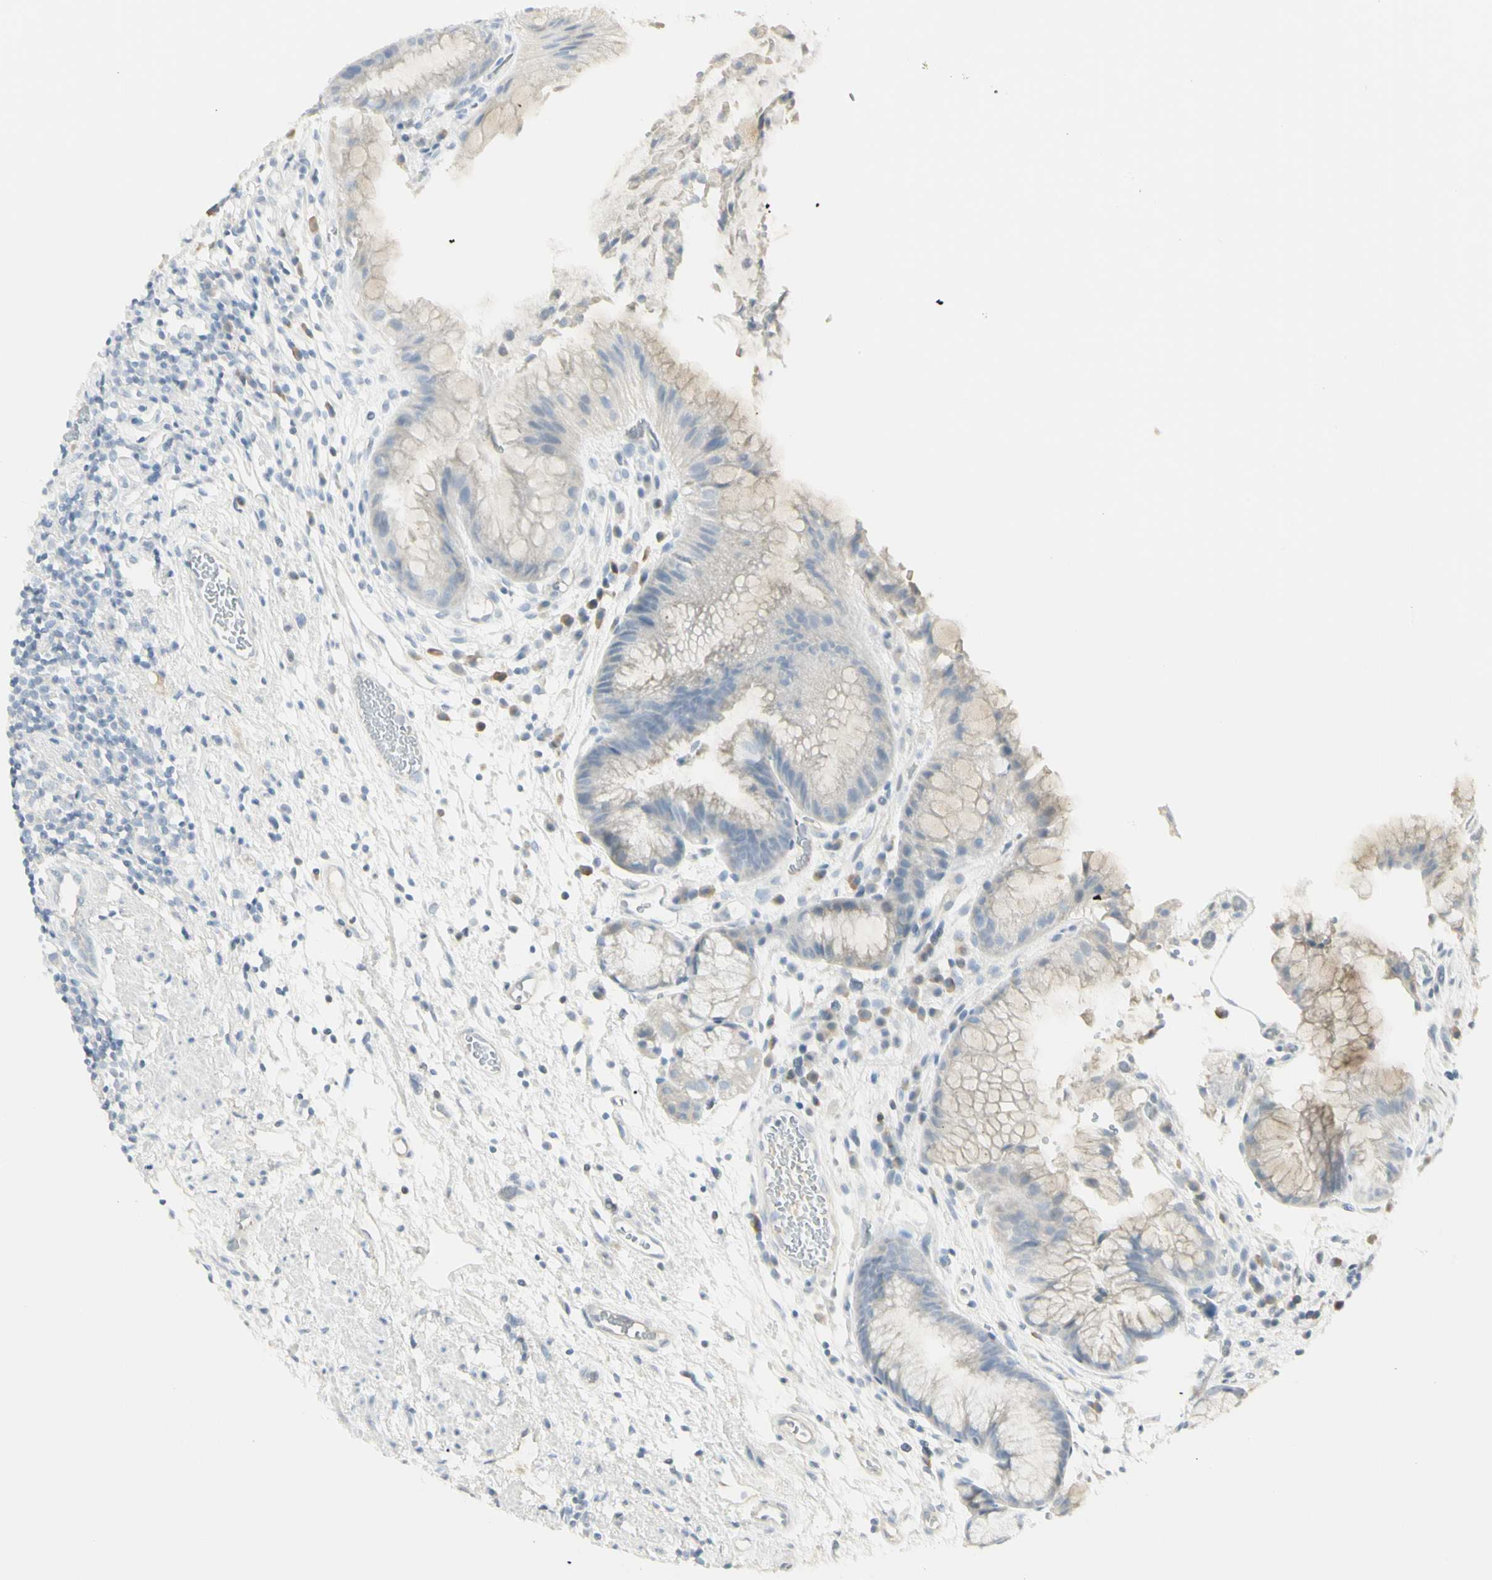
{"staining": {"intensity": "negative", "quantity": "none", "location": "none"}, "tissue": "stomach", "cell_type": "Glandular cells", "image_type": "normal", "snomed": [{"axis": "morphology", "description": "Normal tissue, NOS"}, {"axis": "topography", "description": "Stomach, upper"}], "caption": "Immunohistochemistry (IHC) micrograph of benign stomach stained for a protein (brown), which shows no expression in glandular cells.", "gene": "PIP", "patient": {"sex": "male", "age": 72}}